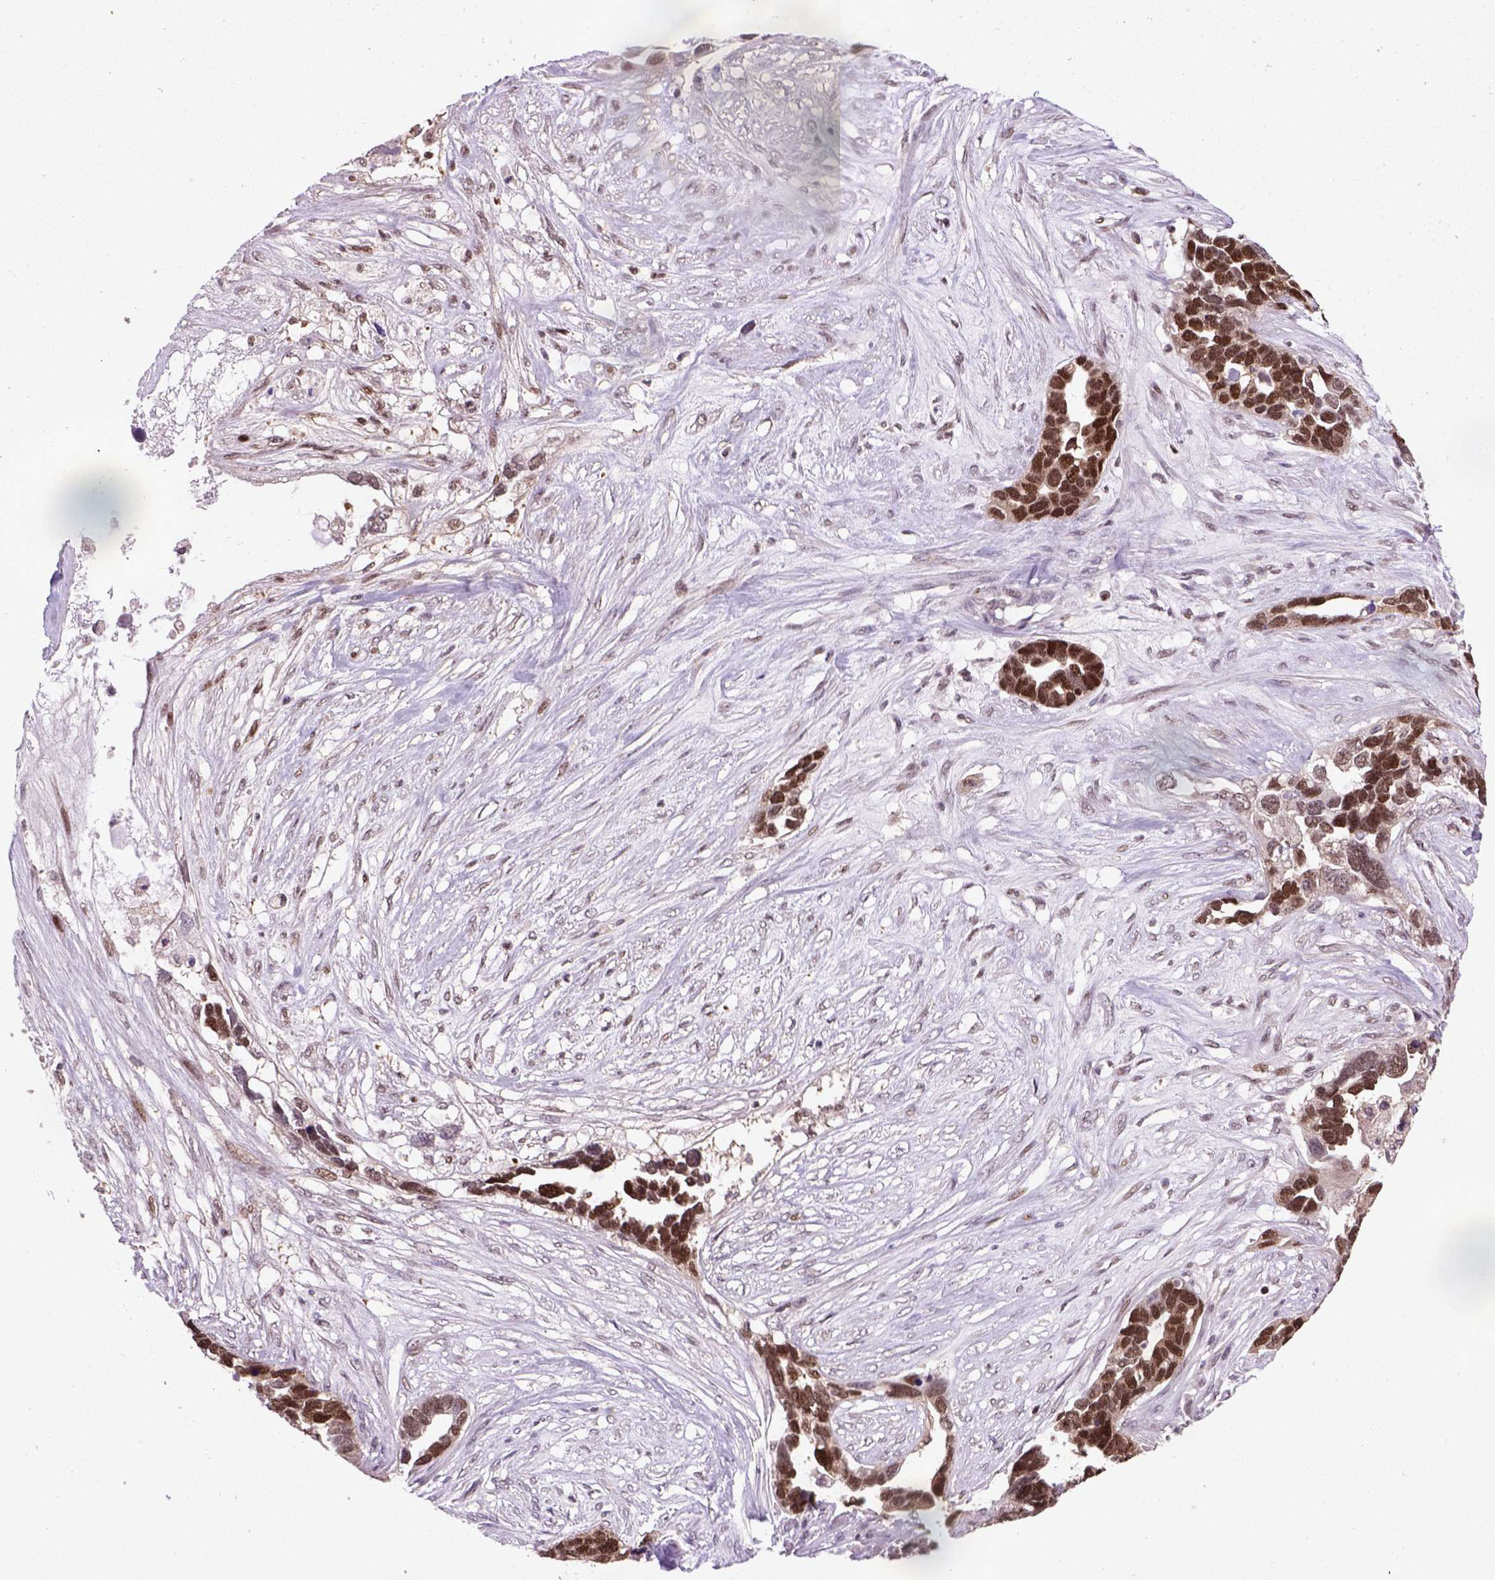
{"staining": {"intensity": "strong", "quantity": ">75%", "location": "nuclear"}, "tissue": "ovarian cancer", "cell_type": "Tumor cells", "image_type": "cancer", "snomed": [{"axis": "morphology", "description": "Cystadenocarcinoma, serous, NOS"}, {"axis": "topography", "description": "Ovary"}], "caption": "Immunohistochemistry (IHC) (DAB) staining of ovarian cancer (serous cystadenocarcinoma) reveals strong nuclear protein positivity in about >75% of tumor cells. (brown staining indicates protein expression, while blue staining denotes nuclei).", "gene": "MGMT", "patient": {"sex": "female", "age": 54}}